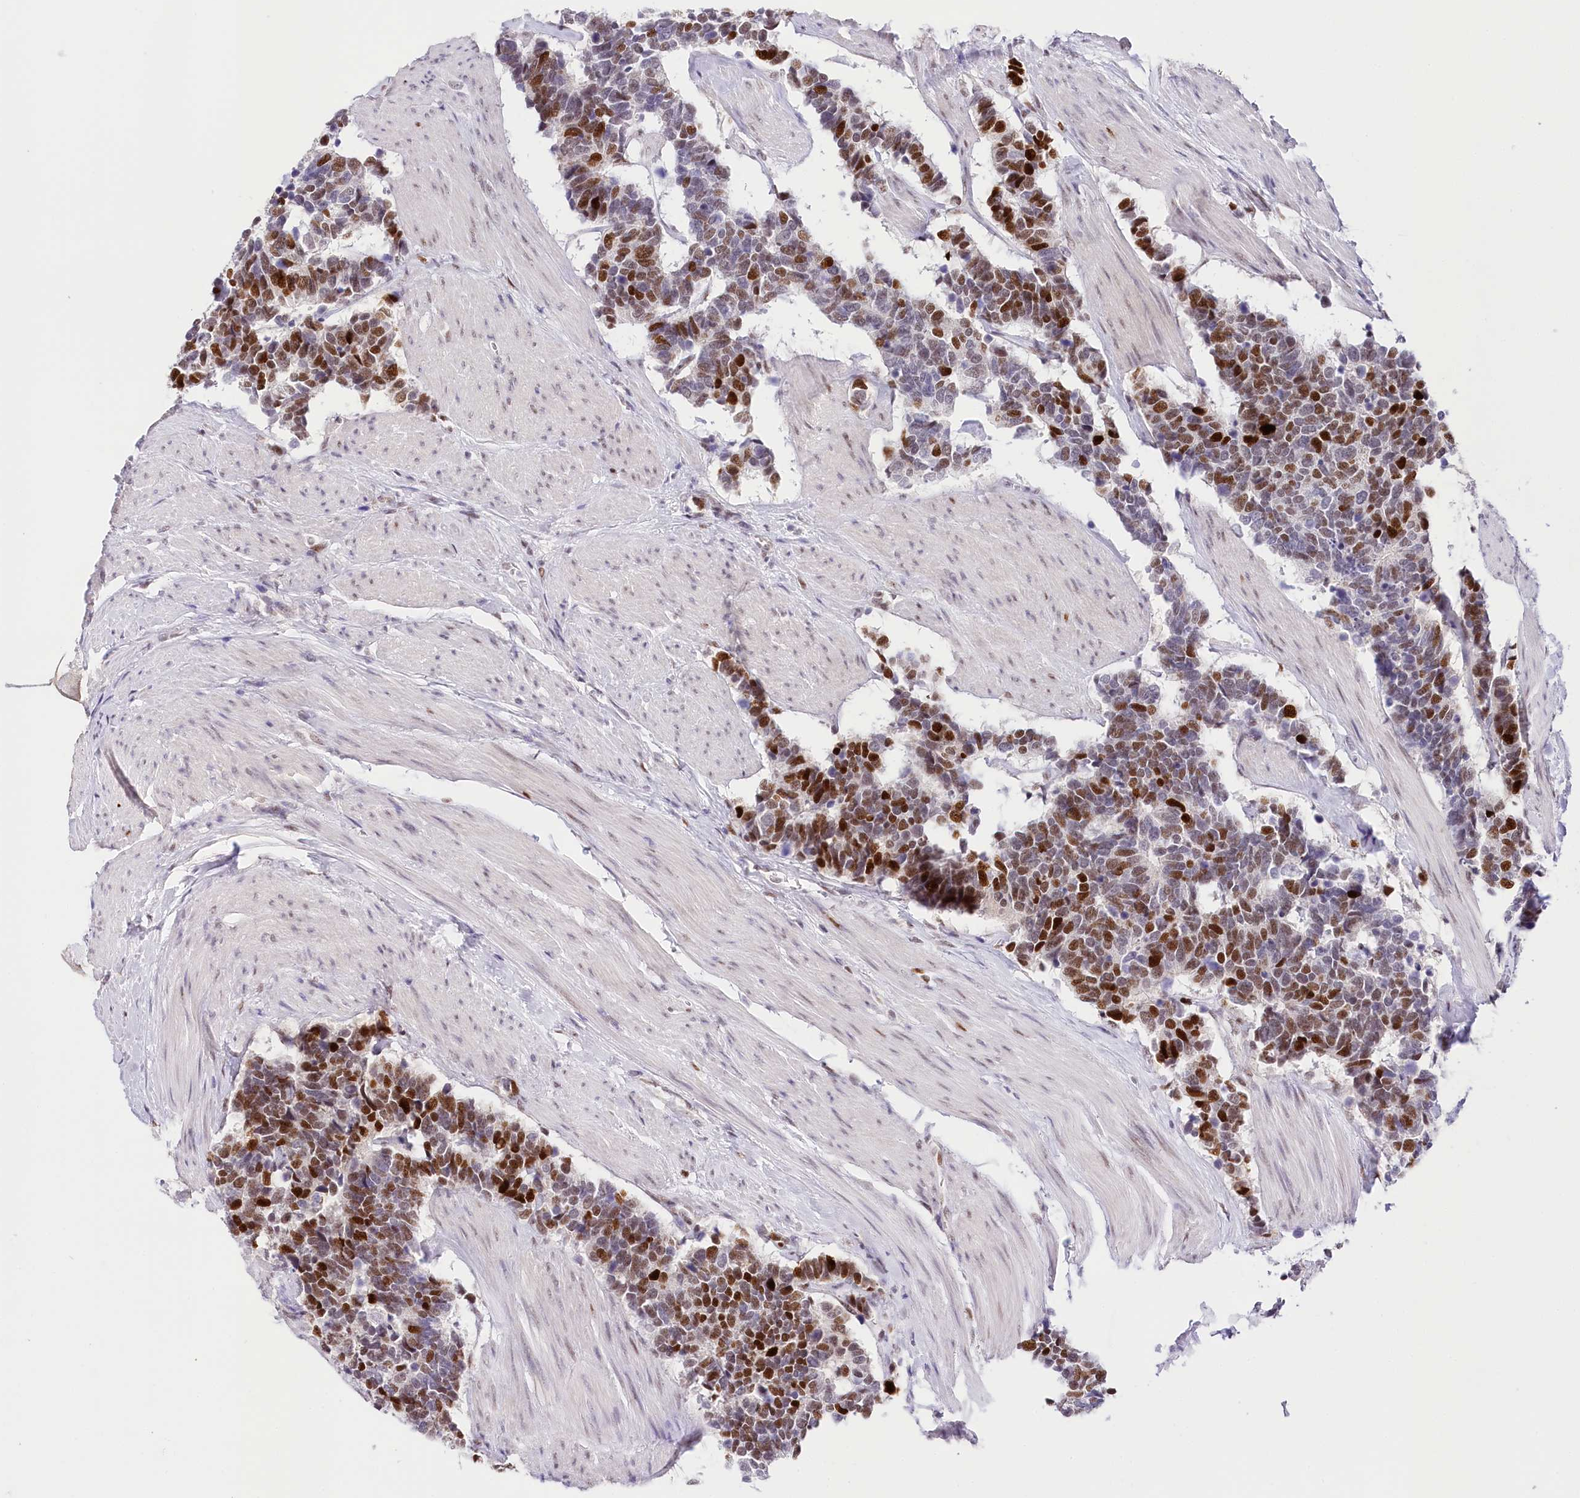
{"staining": {"intensity": "strong", "quantity": ">75%", "location": "nuclear"}, "tissue": "carcinoid", "cell_type": "Tumor cells", "image_type": "cancer", "snomed": [{"axis": "morphology", "description": "Carcinoma, NOS"}, {"axis": "morphology", "description": "Carcinoid, malignant, NOS"}, {"axis": "topography", "description": "Urinary bladder"}], "caption": "Protein expression analysis of carcinoma demonstrates strong nuclear staining in about >75% of tumor cells. The staining is performed using DAB brown chromogen to label protein expression. The nuclei are counter-stained blue using hematoxylin.", "gene": "TP53", "patient": {"sex": "male", "age": 57}}